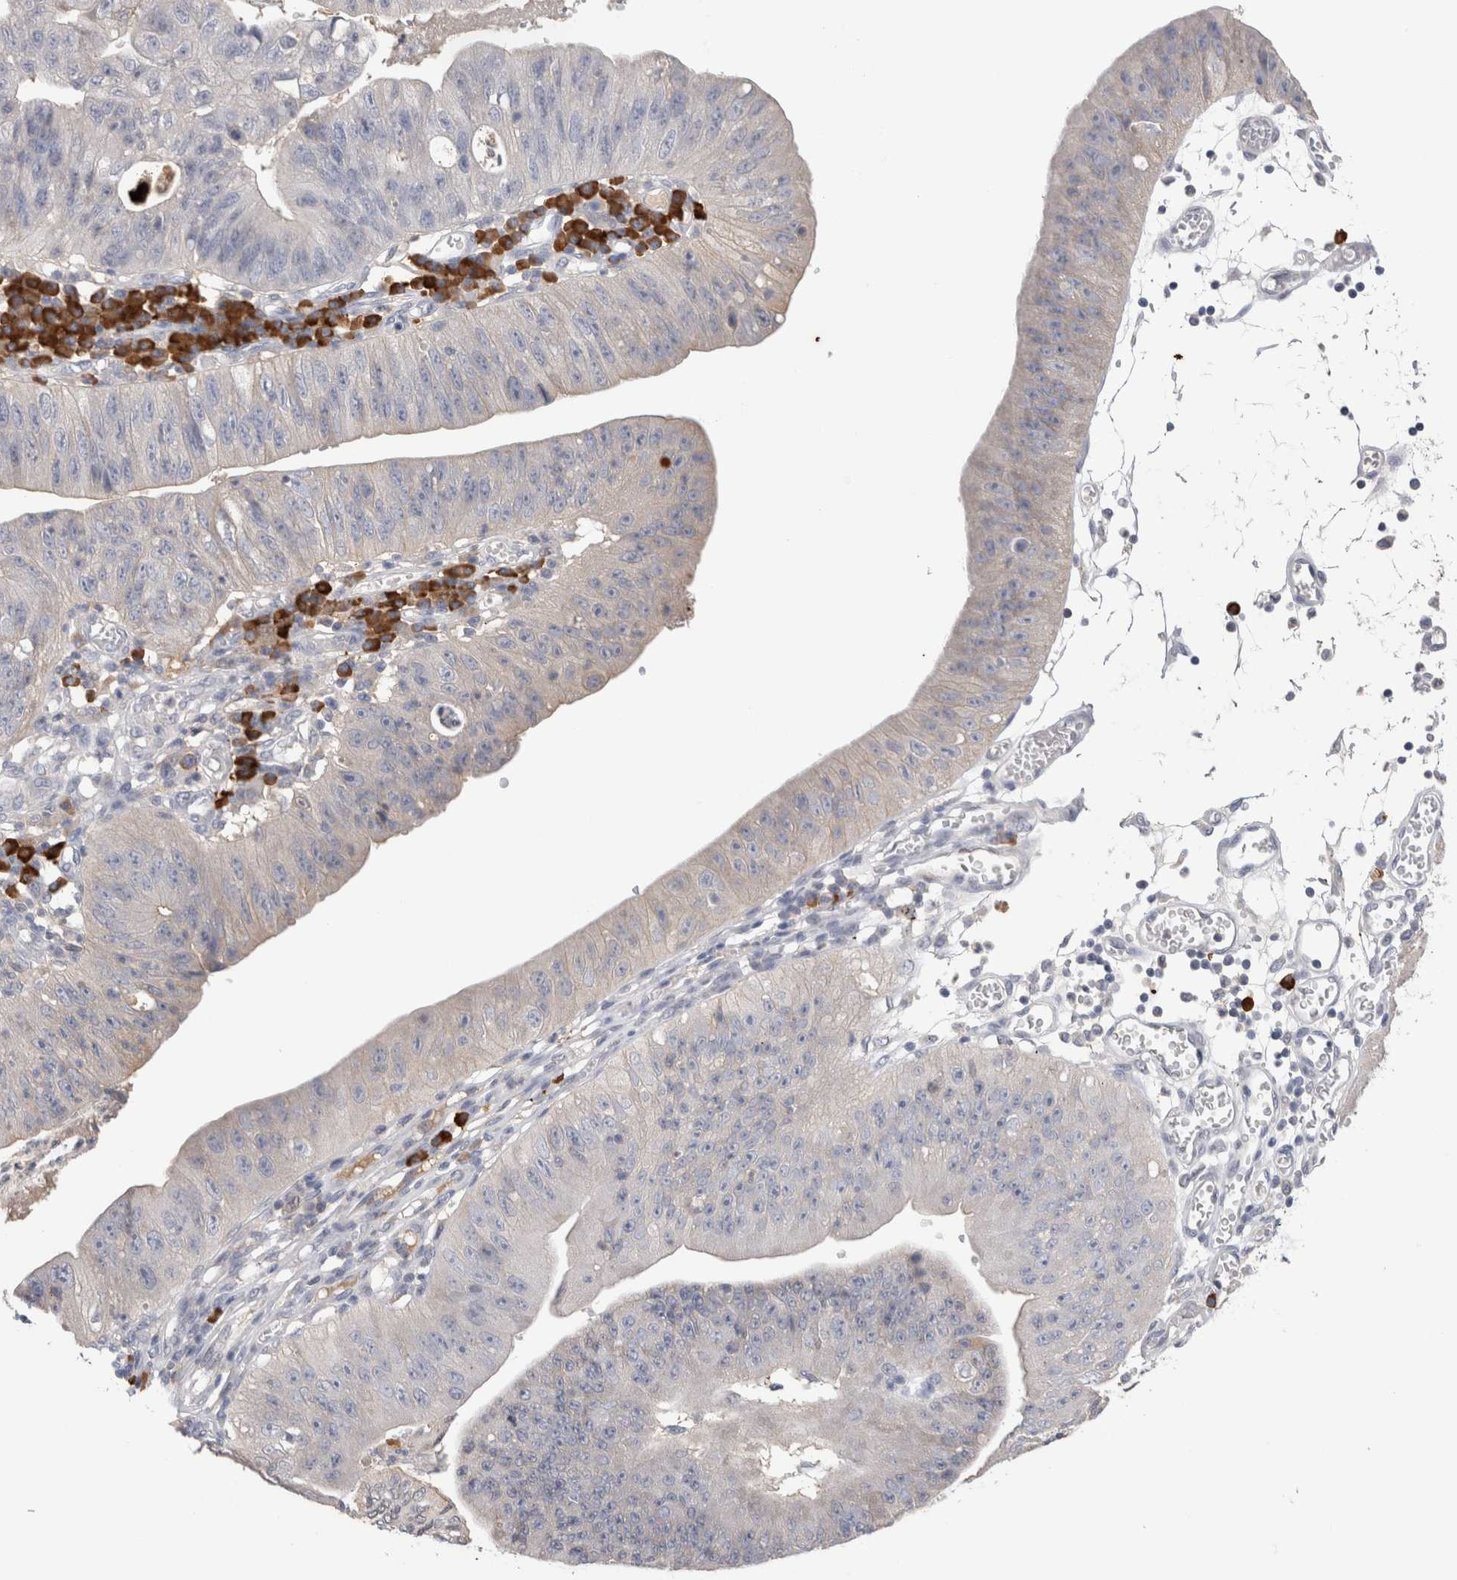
{"staining": {"intensity": "negative", "quantity": "none", "location": "none"}, "tissue": "stomach cancer", "cell_type": "Tumor cells", "image_type": "cancer", "snomed": [{"axis": "morphology", "description": "Adenocarcinoma, NOS"}, {"axis": "topography", "description": "Stomach"}], "caption": "Immunohistochemistry (IHC) histopathology image of neoplastic tissue: human stomach cancer (adenocarcinoma) stained with DAB displays no significant protein positivity in tumor cells.", "gene": "PPP3CC", "patient": {"sex": "male", "age": 59}}